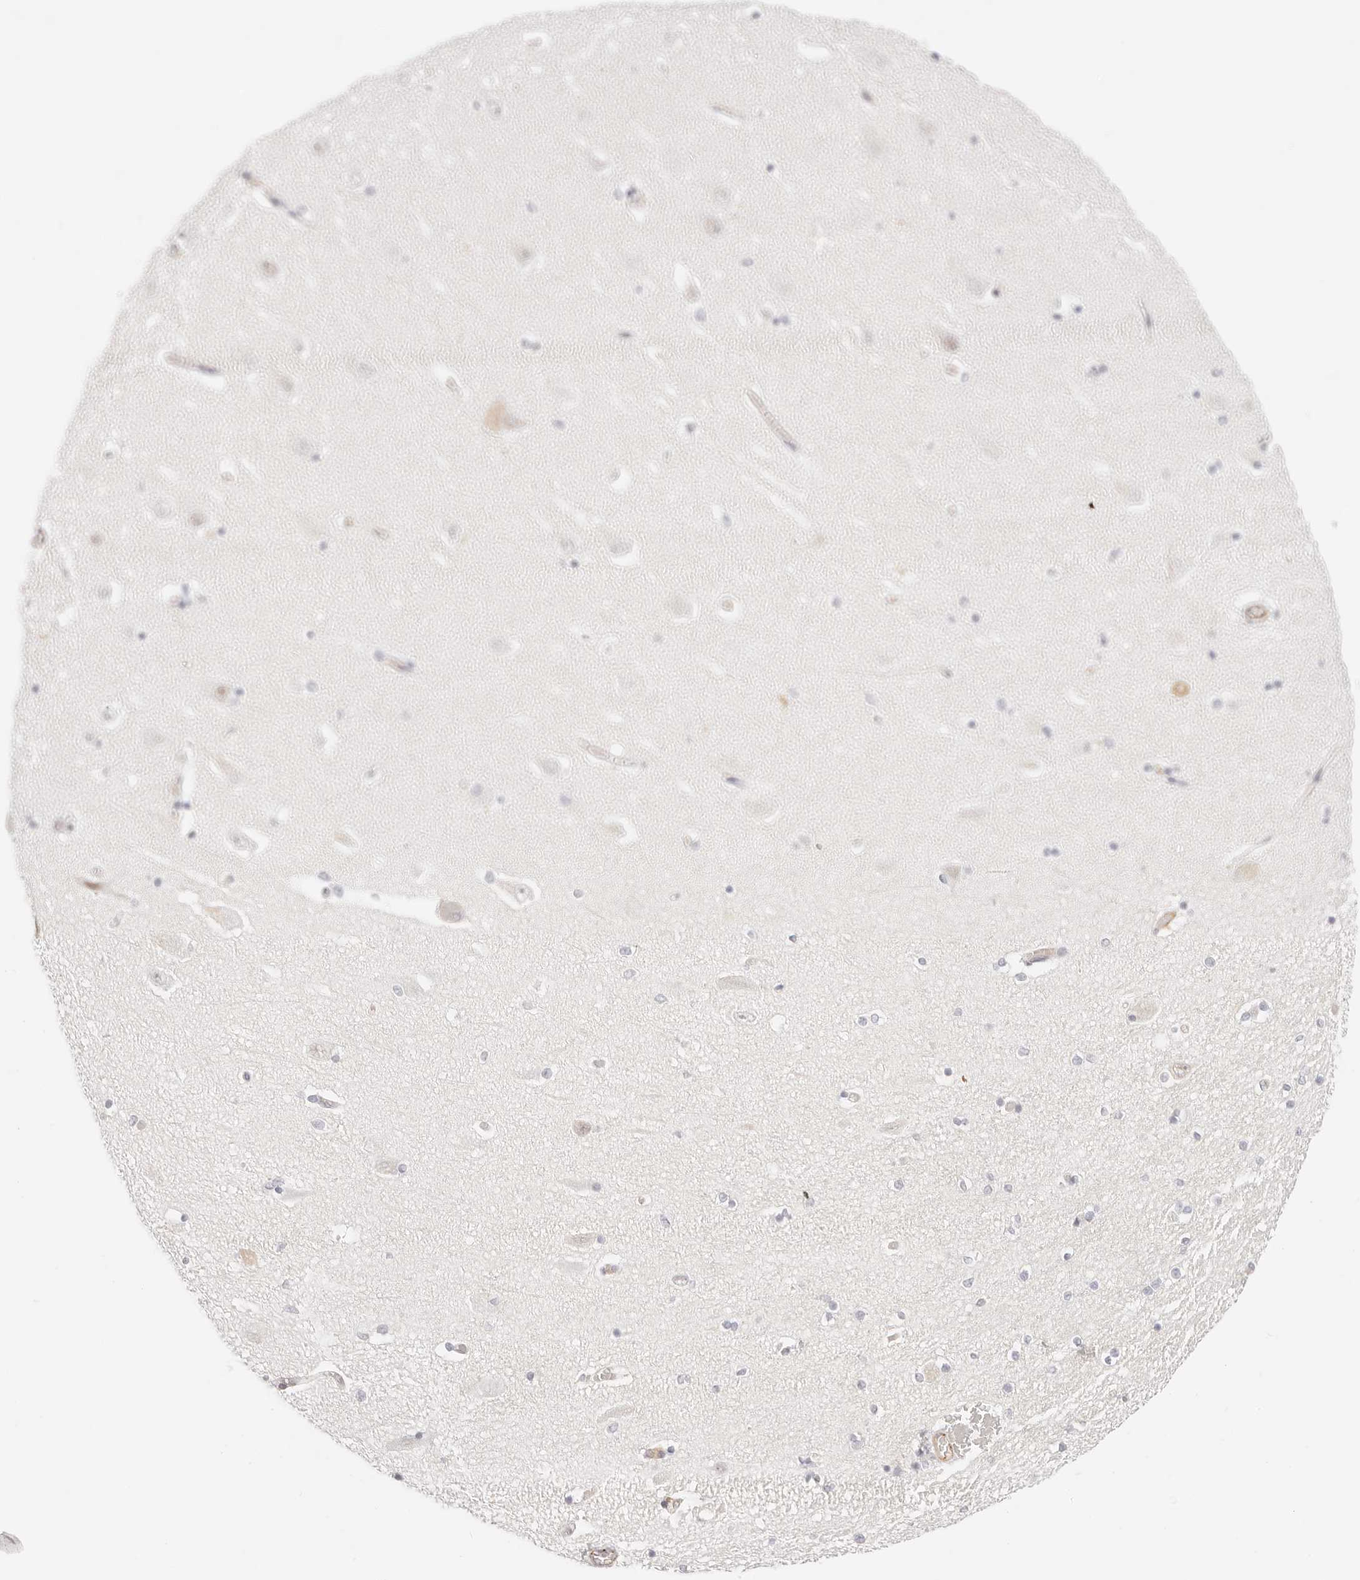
{"staining": {"intensity": "negative", "quantity": "none", "location": "none"}, "tissue": "hippocampus", "cell_type": "Glial cells", "image_type": "normal", "snomed": [{"axis": "morphology", "description": "Normal tissue, NOS"}, {"axis": "topography", "description": "Hippocampus"}], "caption": "The histopathology image shows no staining of glial cells in unremarkable hippocampus. (DAB immunohistochemistry (IHC) visualized using brightfield microscopy, high magnification).", "gene": "ZC3H11A", "patient": {"sex": "female", "age": 54}}